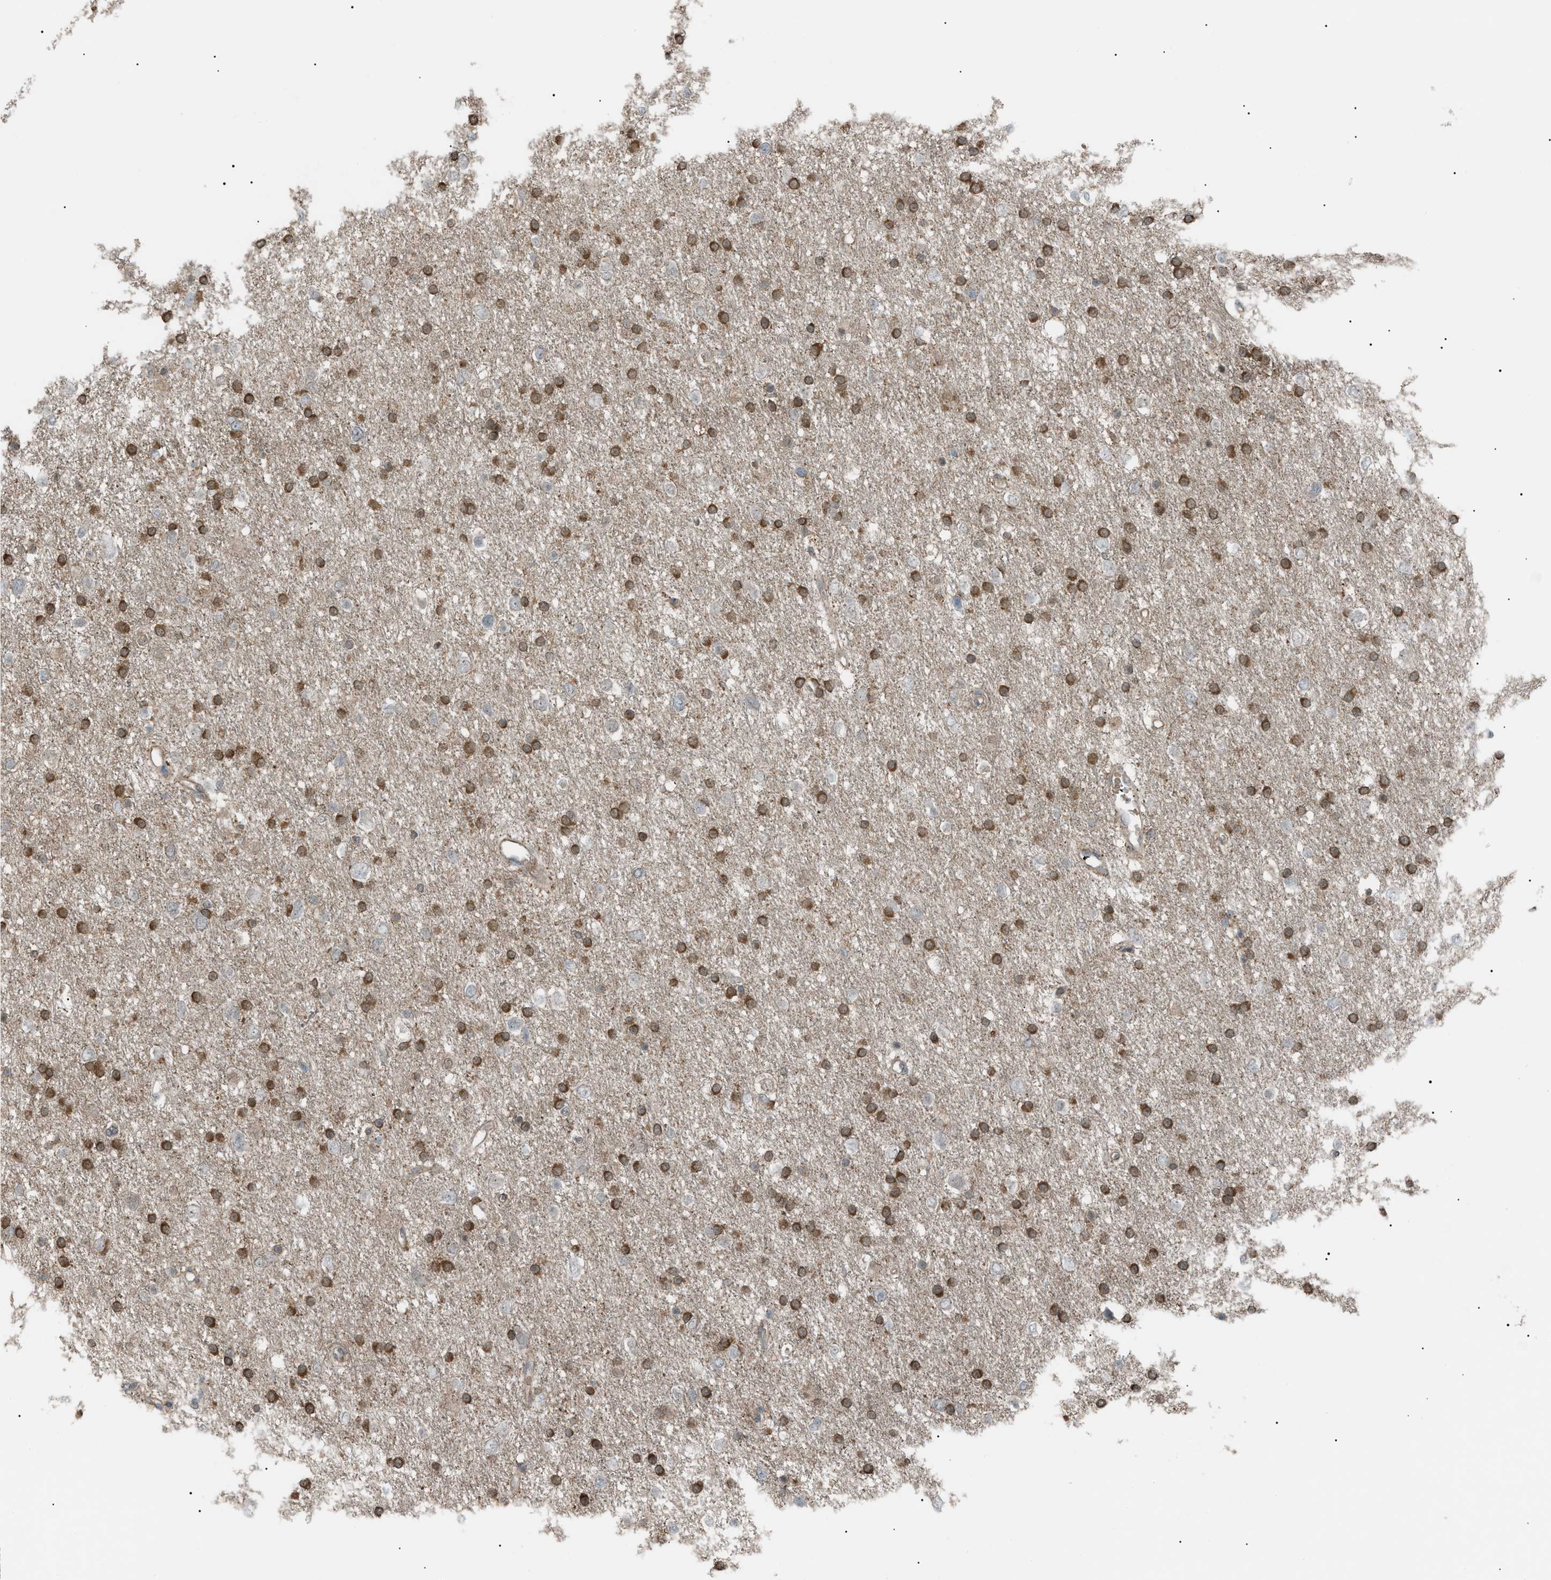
{"staining": {"intensity": "moderate", "quantity": "25%-75%", "location": "cytoplasmic/membranous"}, "tissue": "glioma", "cell_type": "Tumor cells", "image_type": "cancer", "snomed": [{"axis": "morphology", "description": "Glioma, malignant, Low grade"}, {"axis": "topography", "description": "Brain"}], "caption": "The histopathology image shows immunohistochemical staining of low-grade glioma (malignant). There is moderate cytoplasmic/membranous staining is appreciated in about 25%-75% of tumor cells.", "gene": "LPIN2", "patient": {"sex": "female", "age": 37}}